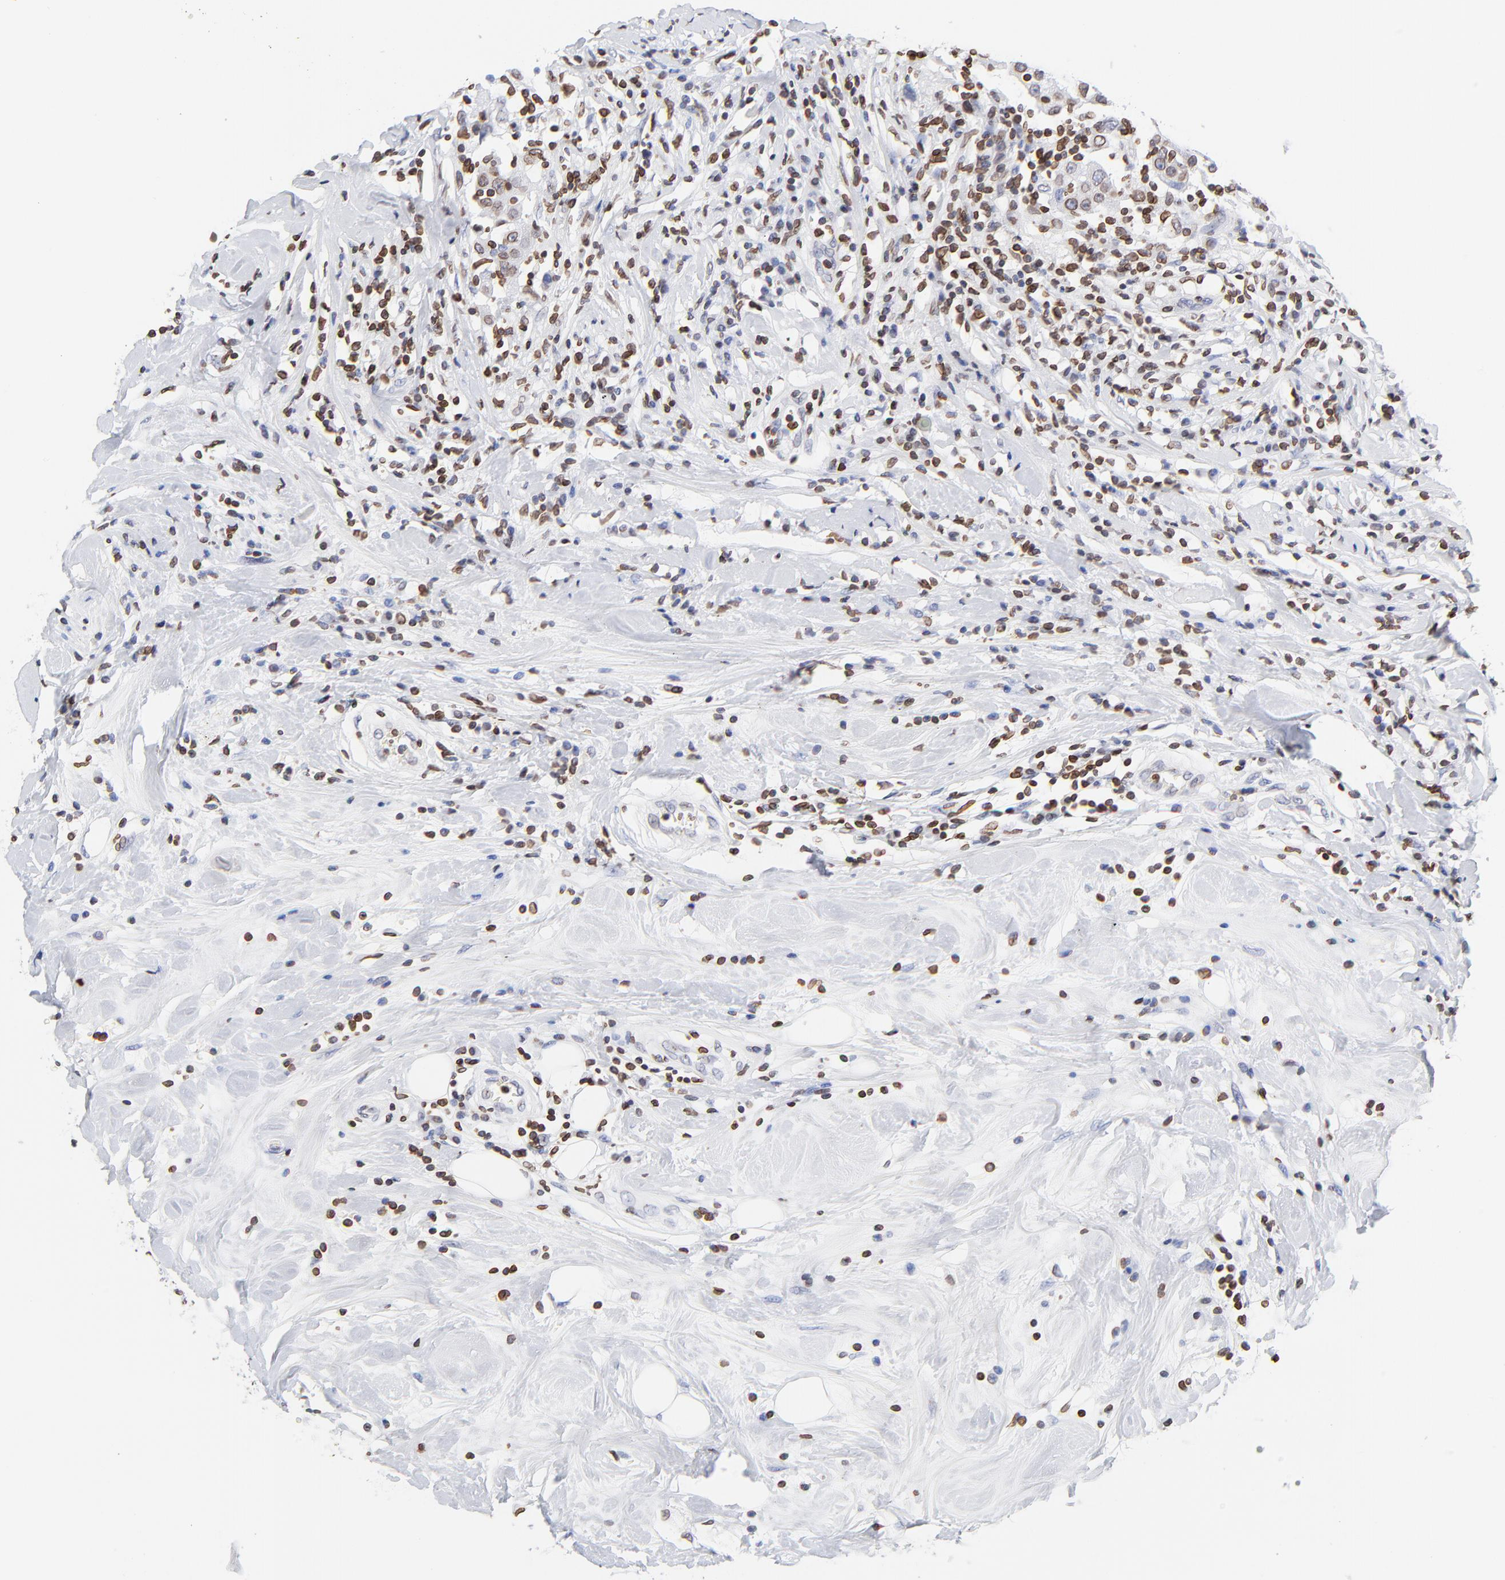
{"staining": {"intensity": "moderate", "quantity": ">75%", "location": "cytoplasmic/membranous,nuclear"}, "tissue": "breast cancer", "cell_type": "Tumor cells", "image_type": "cancer", "snomed": [{"axis": "morphology", "description": "Duct carcinoma"}, {"axis": "topography", "description": "Breast"}], "caption": "Protein expression analysis of breast cancer (invasive ductal carcinoma) demonstrates moderate cytoplasmic/membranous and nuclear expression in approximately >75% of tumor cells.", "gene": "THAP7", "patient": {"sex": "female", "age": 27}}